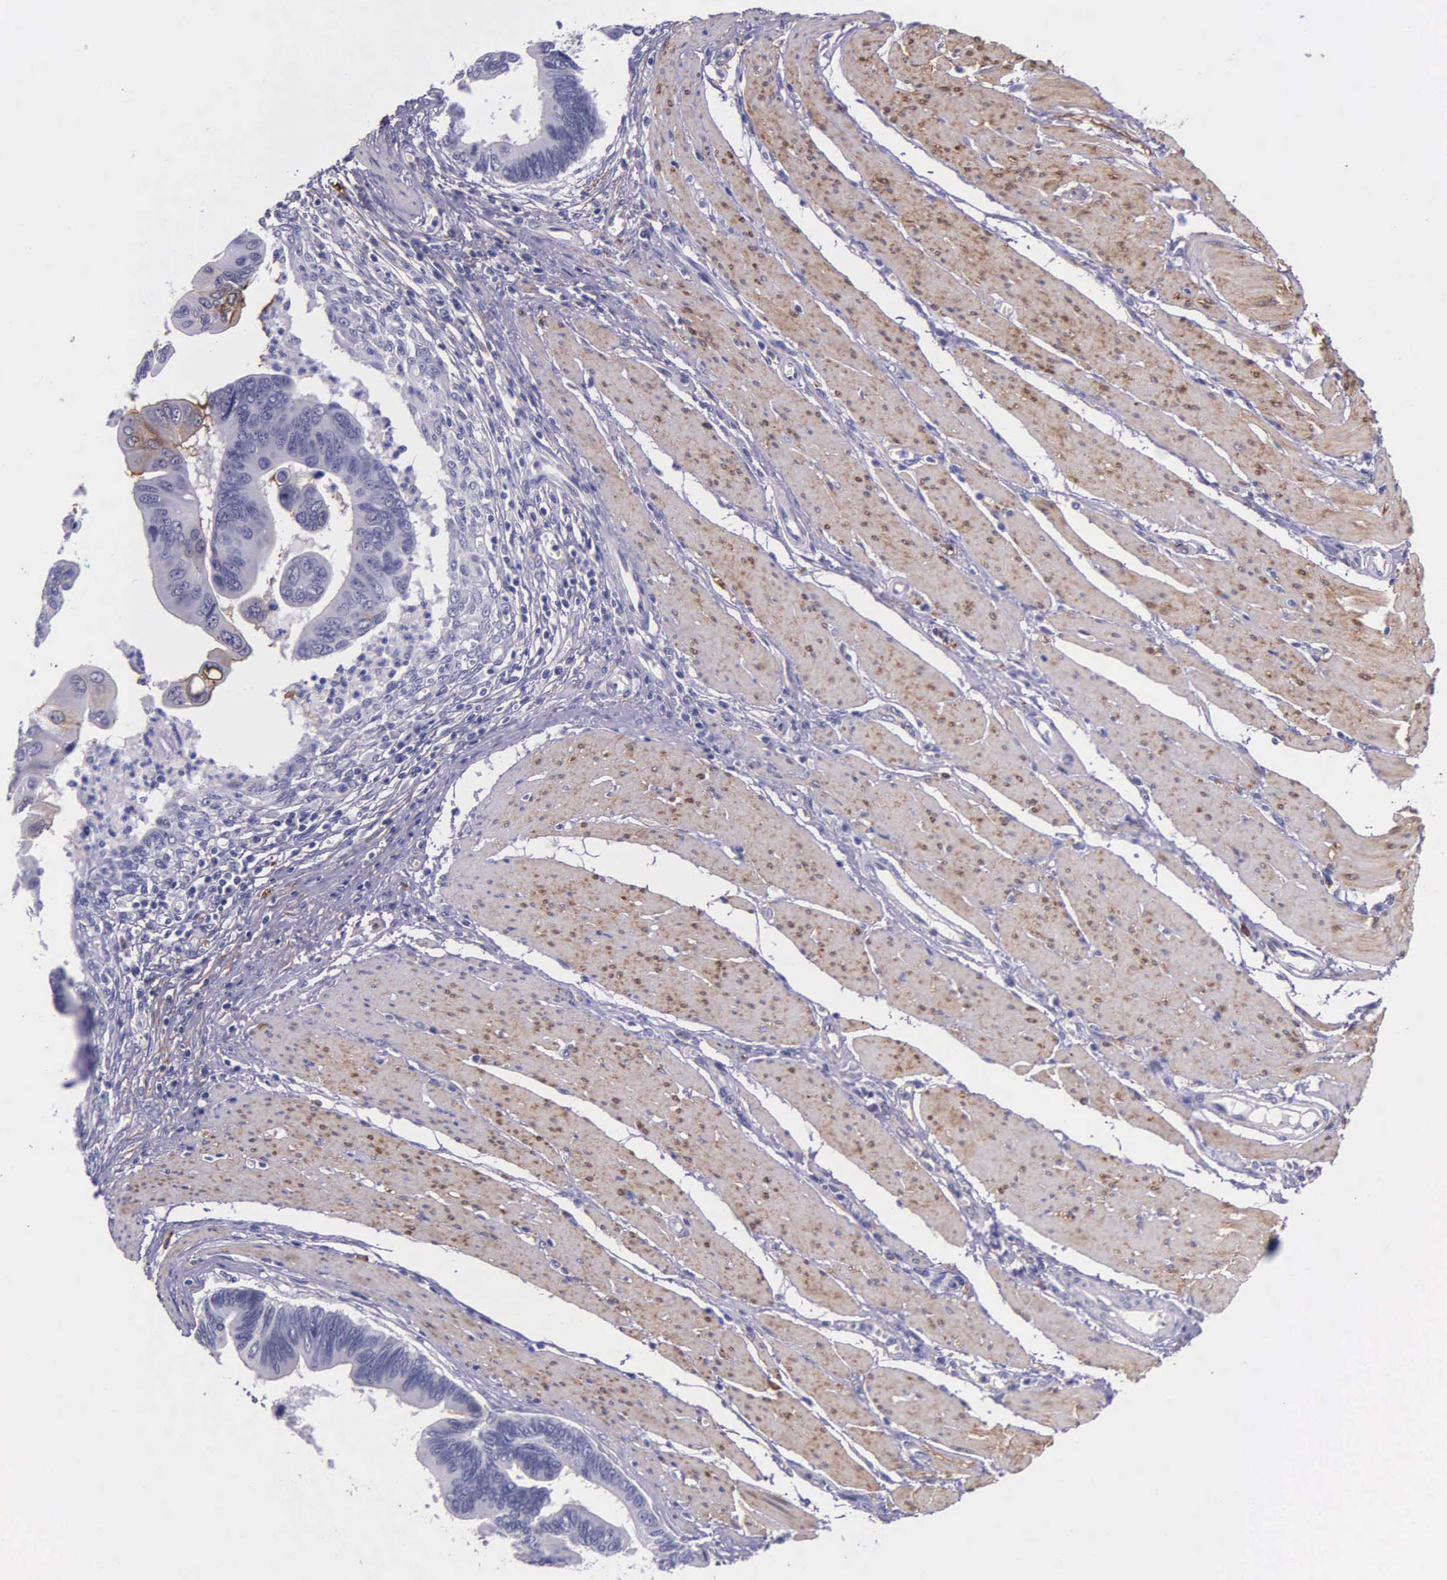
{"staining": {"intensity": "negative", "quantity": "none", "location": "none"}, "tissue": "pancreatic cancer", "cell_type": "Tumor cells", "image_type": "cancer", "snomed": [{"axis": "morphology", "description": "Adenocarcinoma, NOS"}, {"axis": "topography", "description": "Pancreas"}], "caption": "There is no significant expression in tumor cells of pancreatic adenocarcinoma. Brightfield microscopy of immunohistochemistry (IHC) stained with DAB (3,3'-diaminobenzidine) (brown) and hematoxylin (blue), captured at high magnification.", "gene": "AHNAK2", "patient": {"sex": "female", "age": 70}}